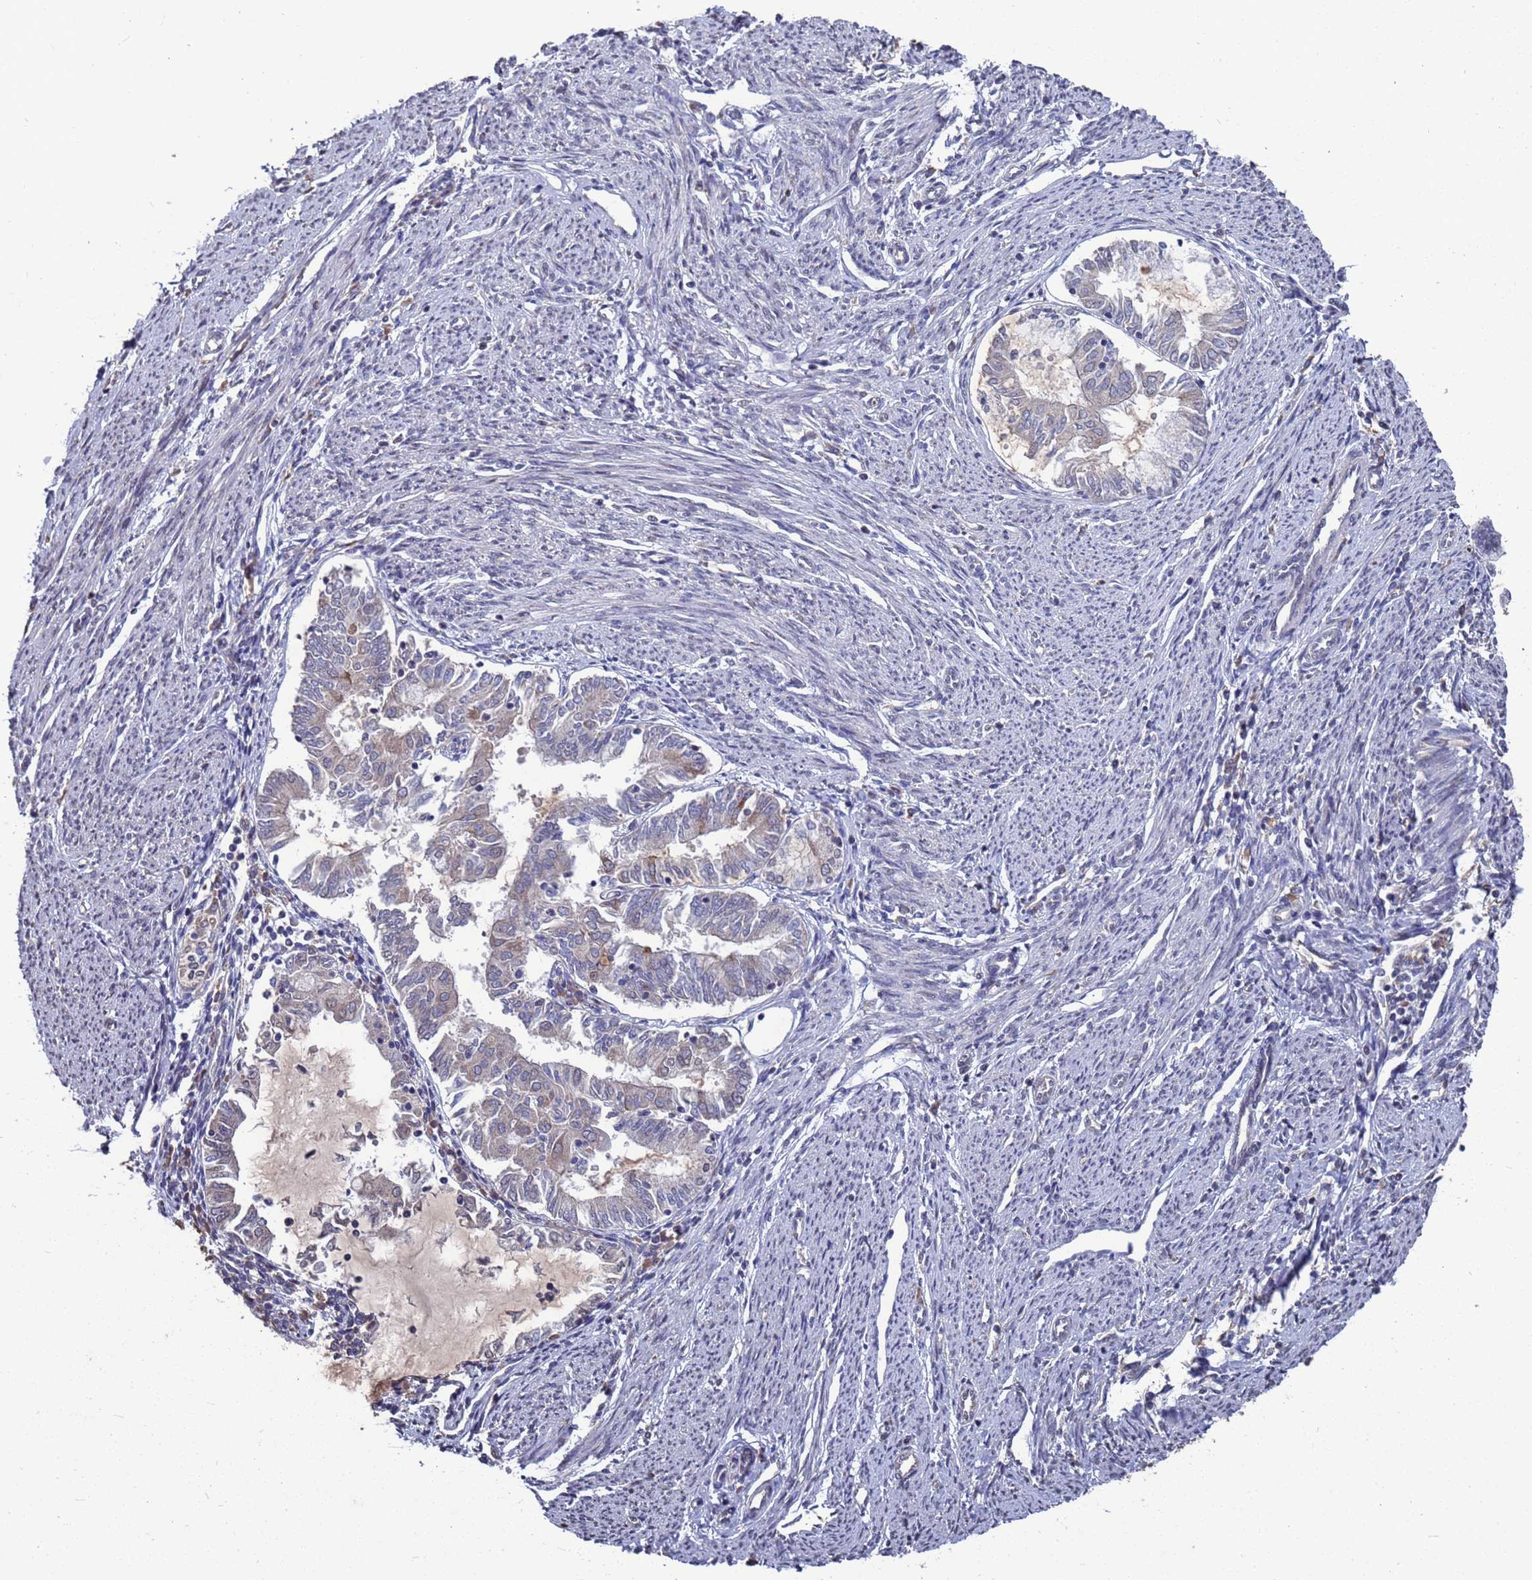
{"staining": {"intensity": "weak", "quantity": "<25%", "location": "cytoplasmic/membranous"}, "tissue": "endometrial cancer", "cell_type": "Tumor cells", "image_type": "cancer", "snomed": [{"axis": "morphology", "description": "Adenocarcinoma, NOS"}, {"axis": "topography", "description": "Endometrium"}], "caption": "This is an immunohistochemistry histopathology image of endometrial cancer. There is no expression in tumor cells.", "gene": "CFAP119", "patient": {"sex": "female", "age": 79}}